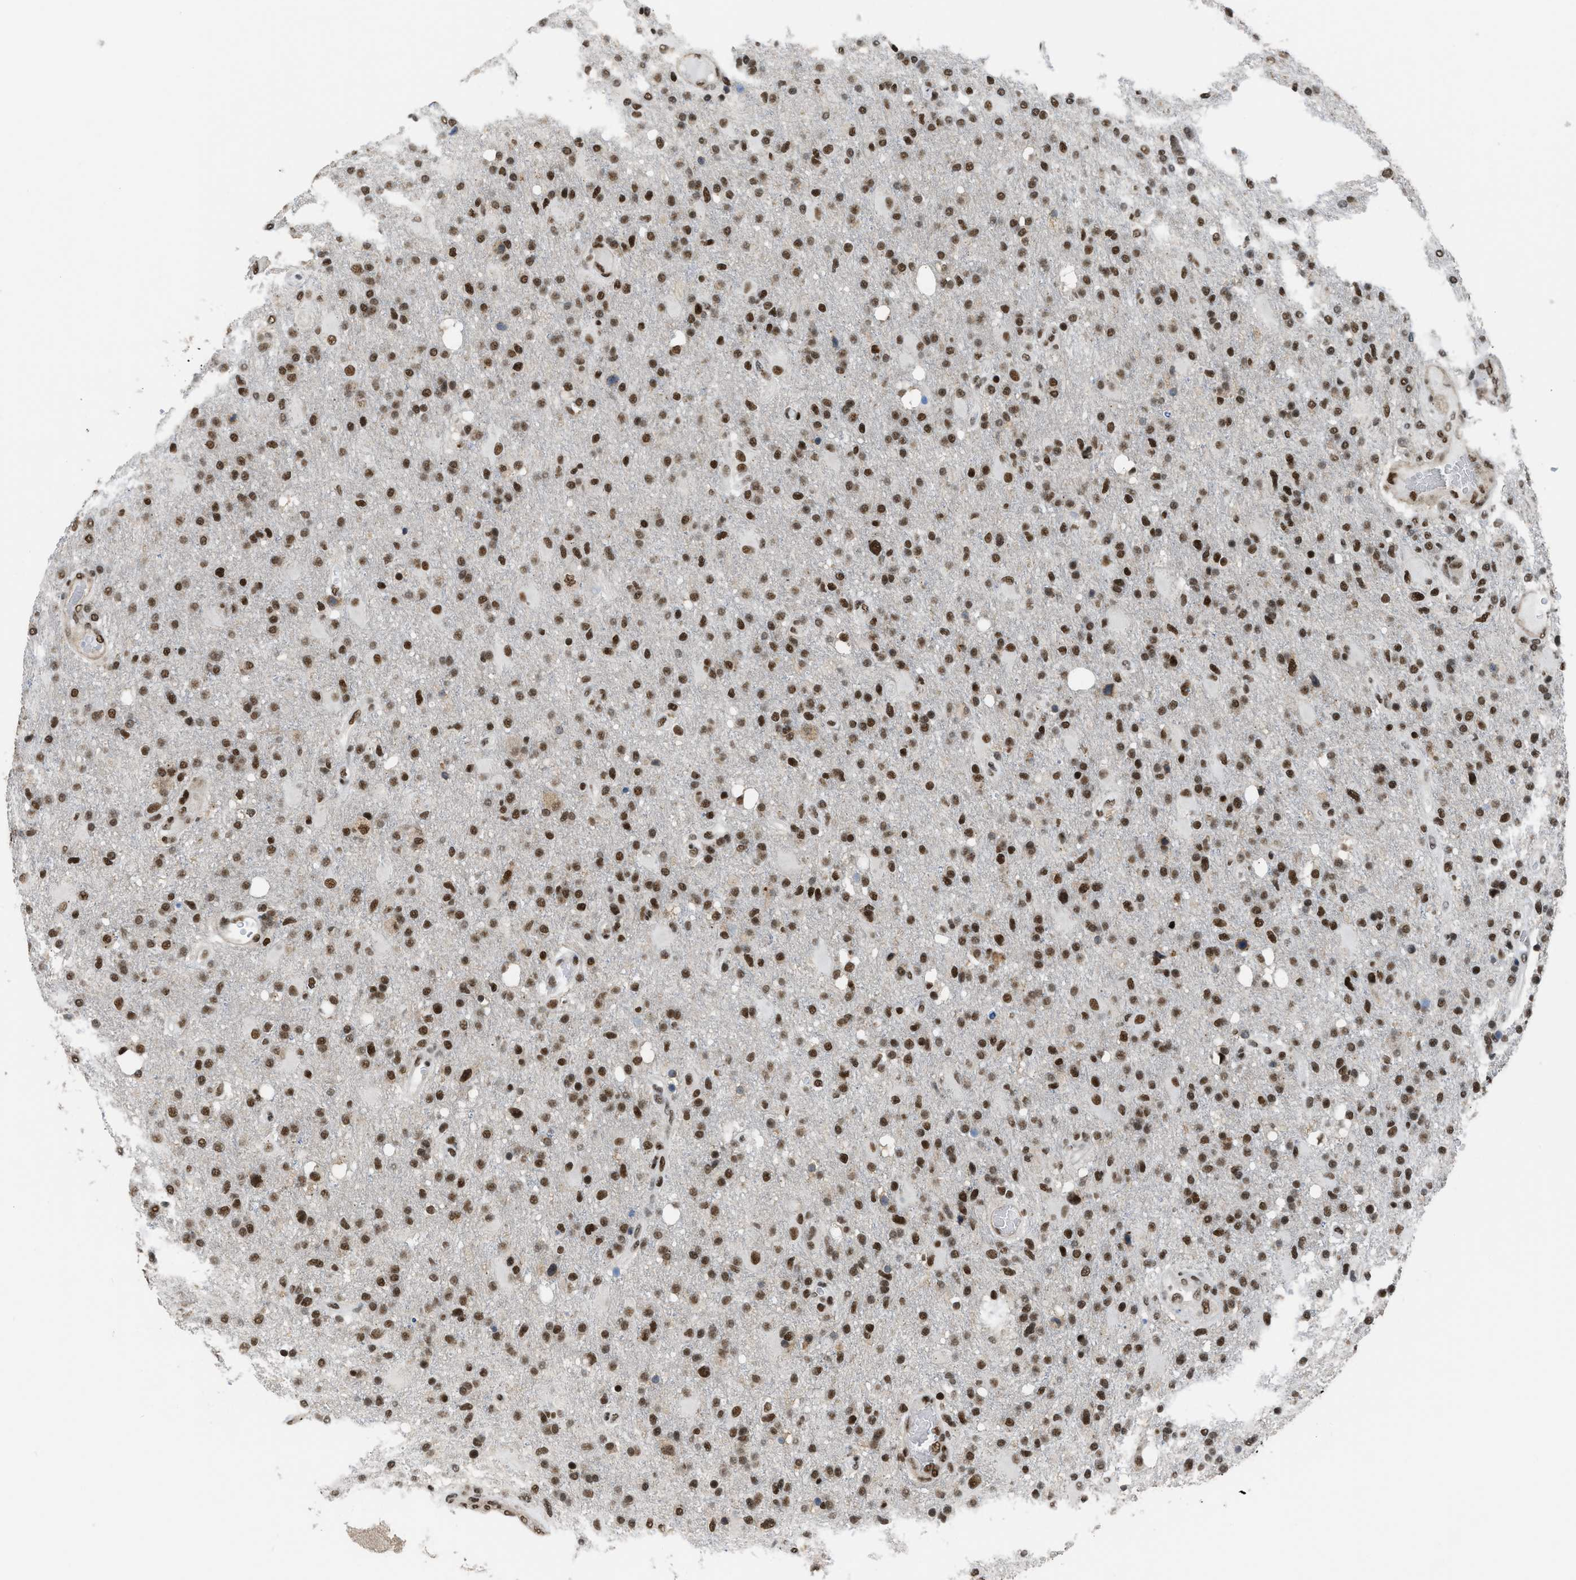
{"staining": {"intensity": "strong", "quantity": ">75%", "location": "nuclear"}, "tissue": "glioma", "cell_type": "Tumor cells", "image_type": "cancer", "snomed": [{"axis": "morphology", "description": "Glioma, malignant, High grade"}, {"axis": "topography", "description": "Brain"}], "caption": "This photomicrograph reveals immunohistochemistry staining of high-grade glioma (malignant), with high strong nuclear staining in approximately >75% of tumor cells.", "gene": "SCAF4", "patient": {"sex": "male", "age": 72}}